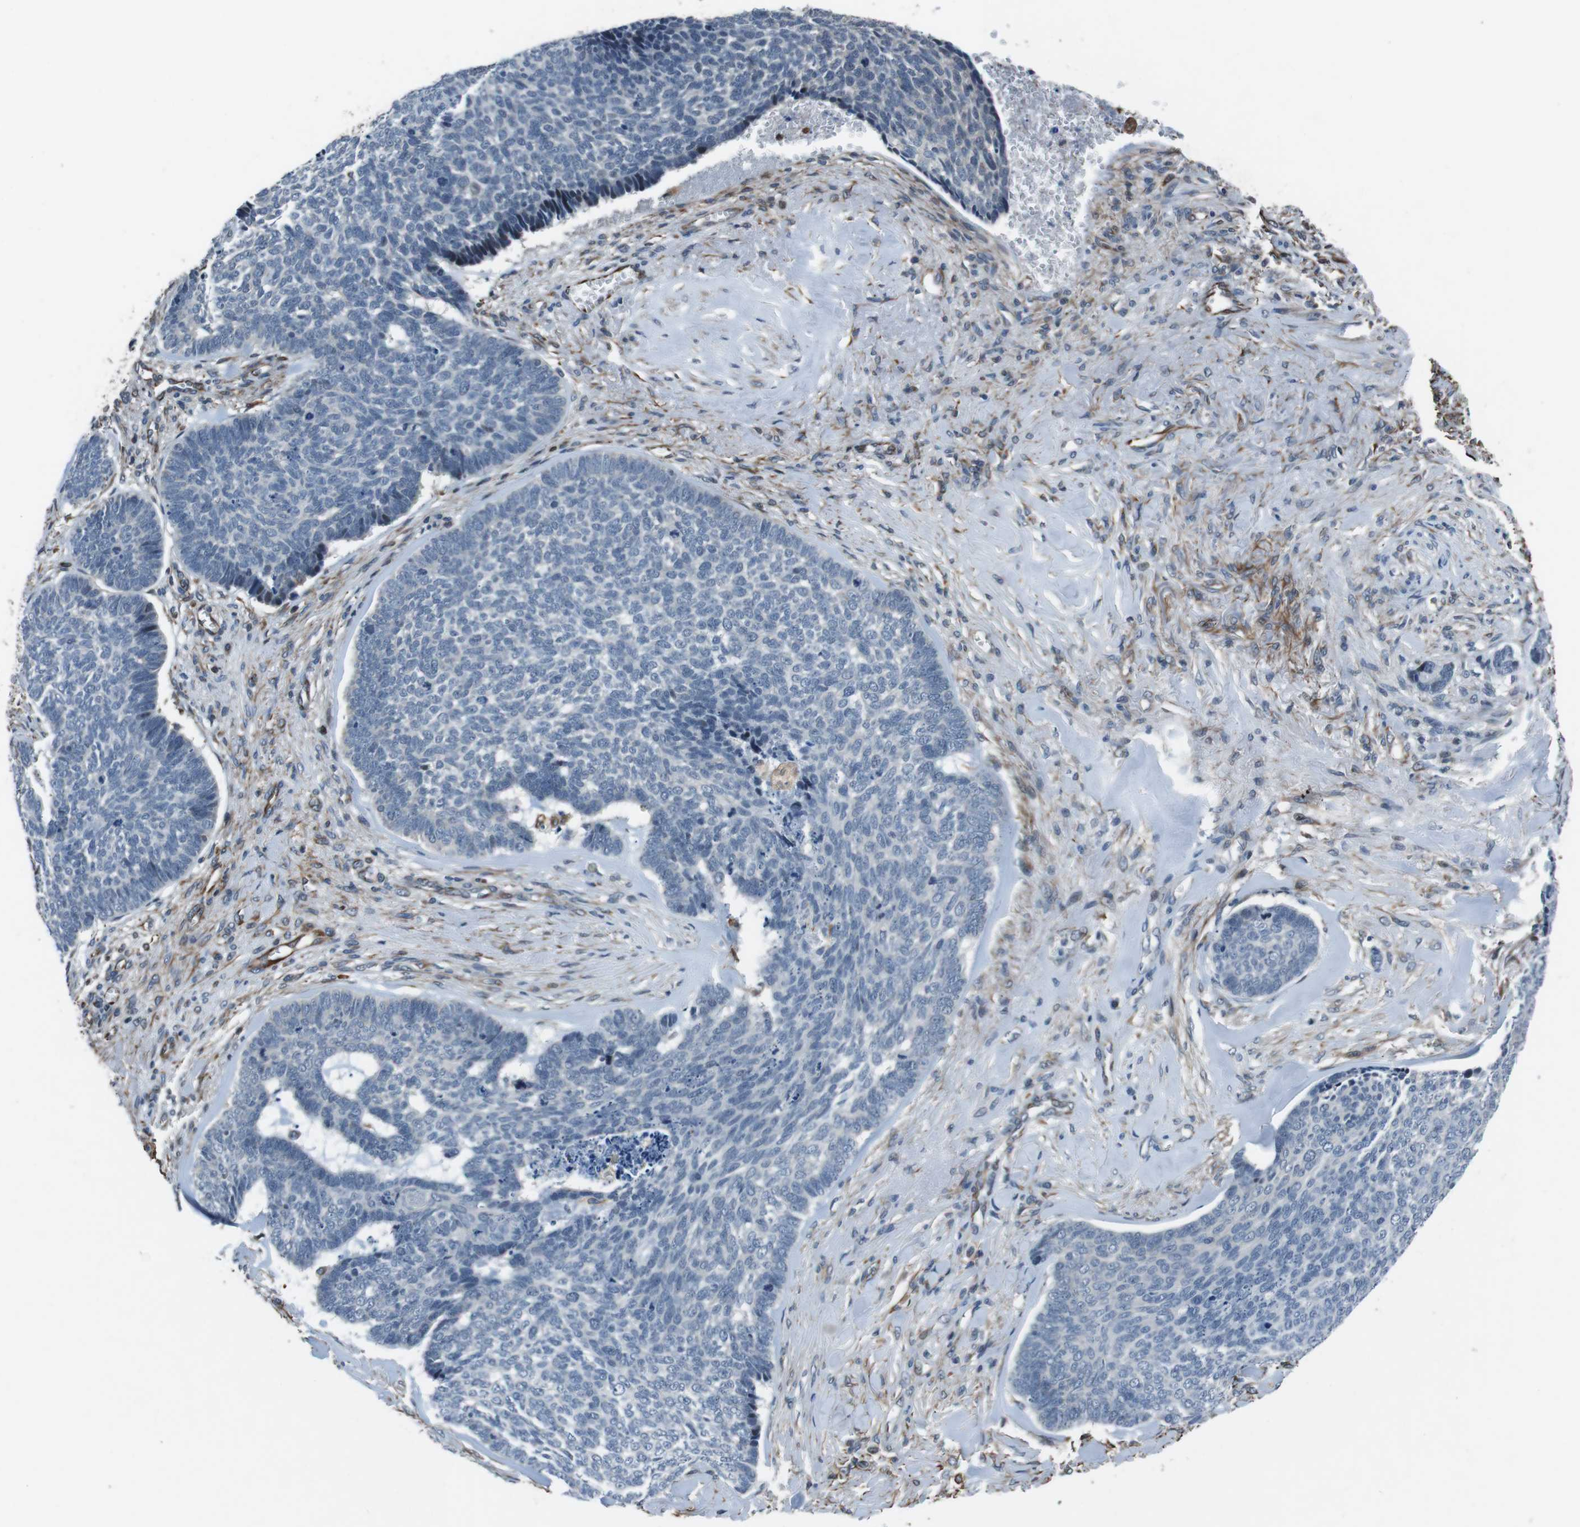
{"staining": {"intensity": "negative", "quantity": "none", "location": "none"}, "tissue": "skin cancer", "cell_type": "Tumor cells", "image_type": "cancer", "snomed": [{"axis": "morphology", "description": "Basal cell carcinoma"}, {"axis": "topography", "description": "Skin"}], "caption": "DAB immunohistochemical staining of skin basal cell carcinoma displays no significant positivity in tumor cells.", "gene": "LRRC49", "patient": {"sex": "male", "age": 84}}